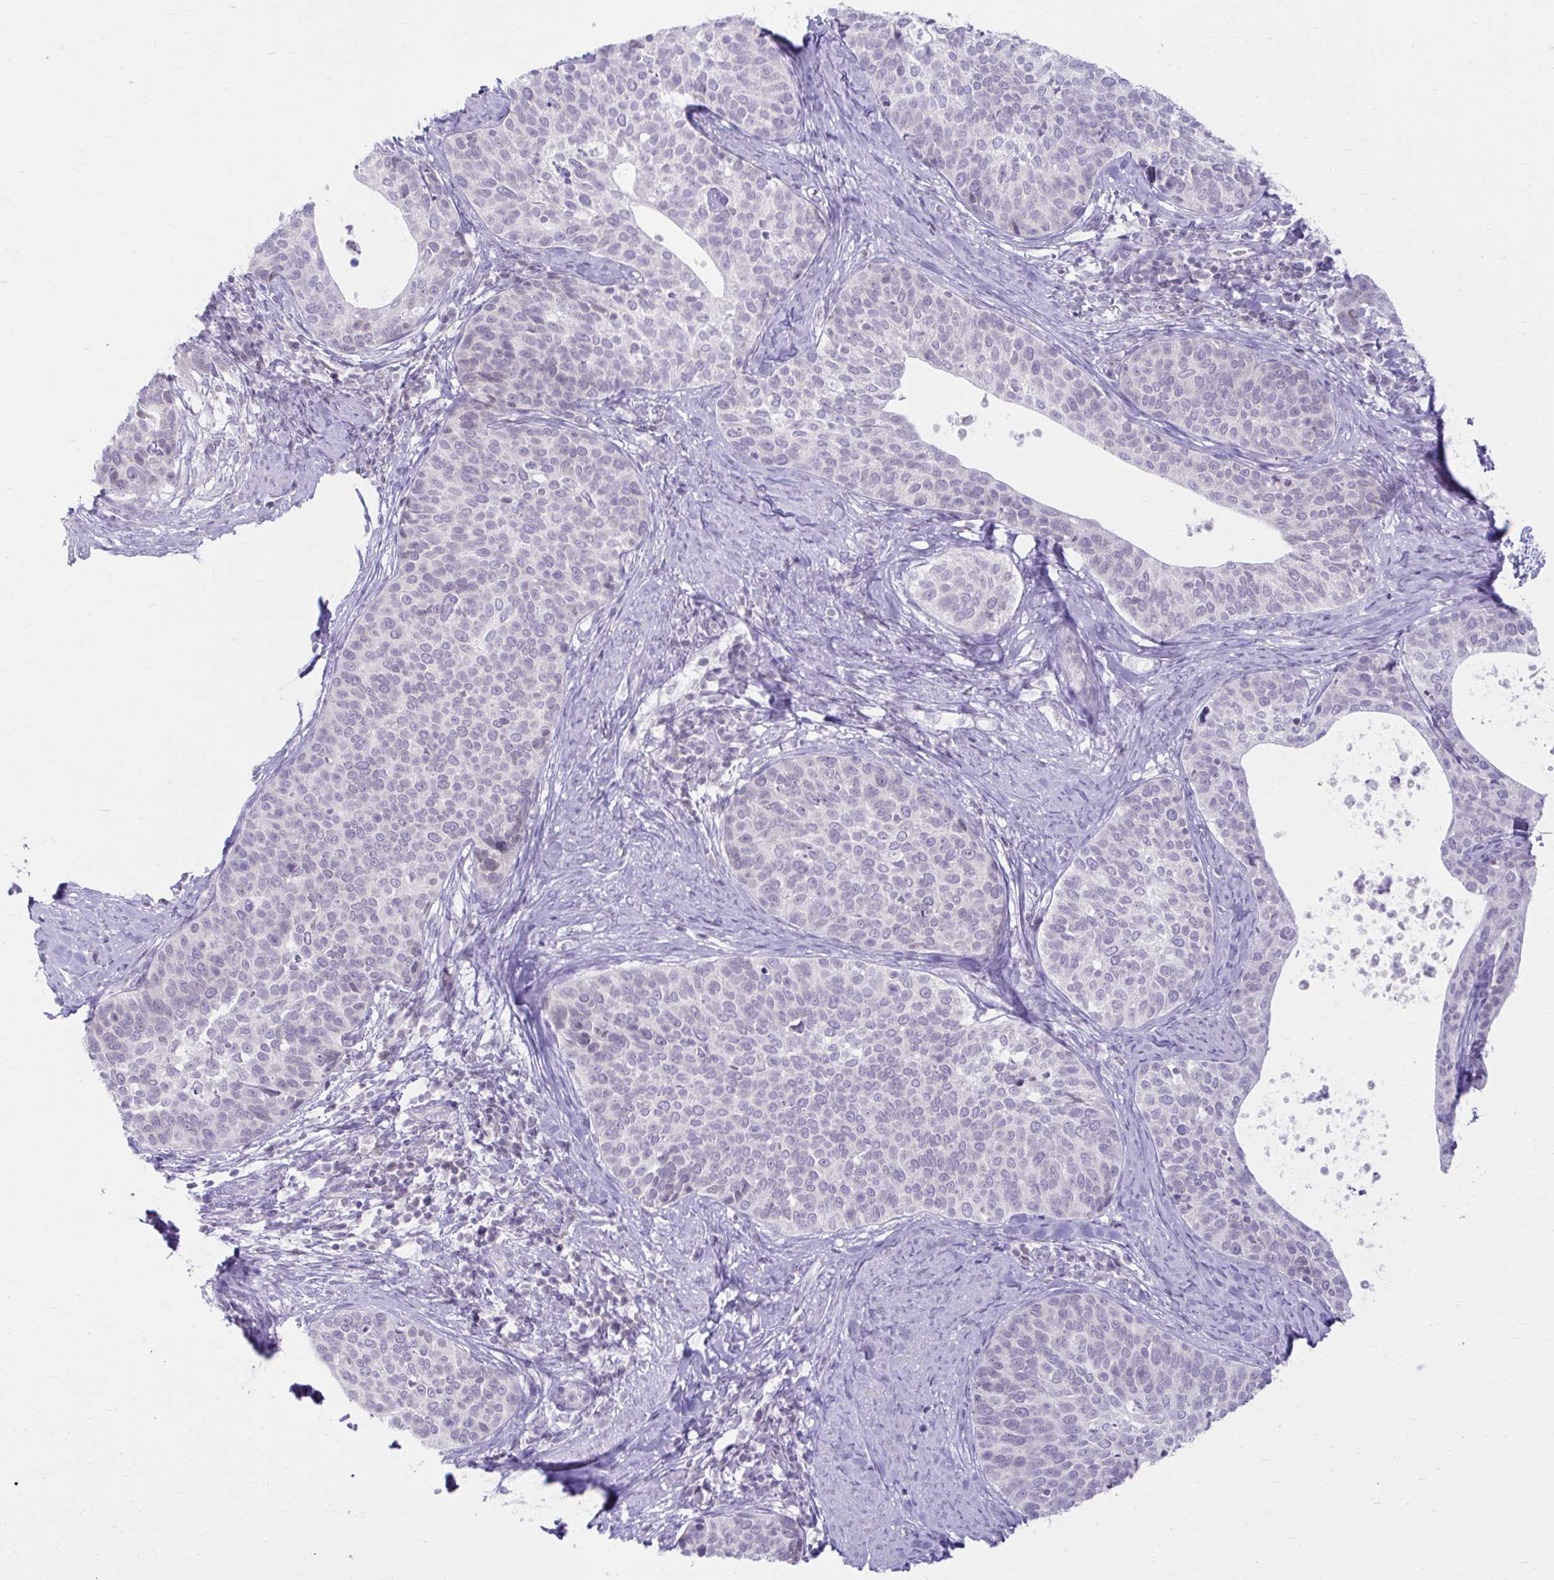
{"staining": {"intensity": "negative", "quantity": "none", "location": "none"}, "tissue": "cervical cancer", "cell_type": "Tumor cells", "image_type": "cancer", "snomed": [{"axis": "morphology", "description": "Squamous cell carcinoma, NOS"}, {"axis": "topography", "description": "Cervix"}], "caption": "IHC of cervical cancer exhibits no expression in tumor cells. (DAB immunohistochemistry (IHC) visualized using brightfield microscopy, high magnification).", "gene": "OR7A5", "patient": {"sex": "female", "age": 69}}